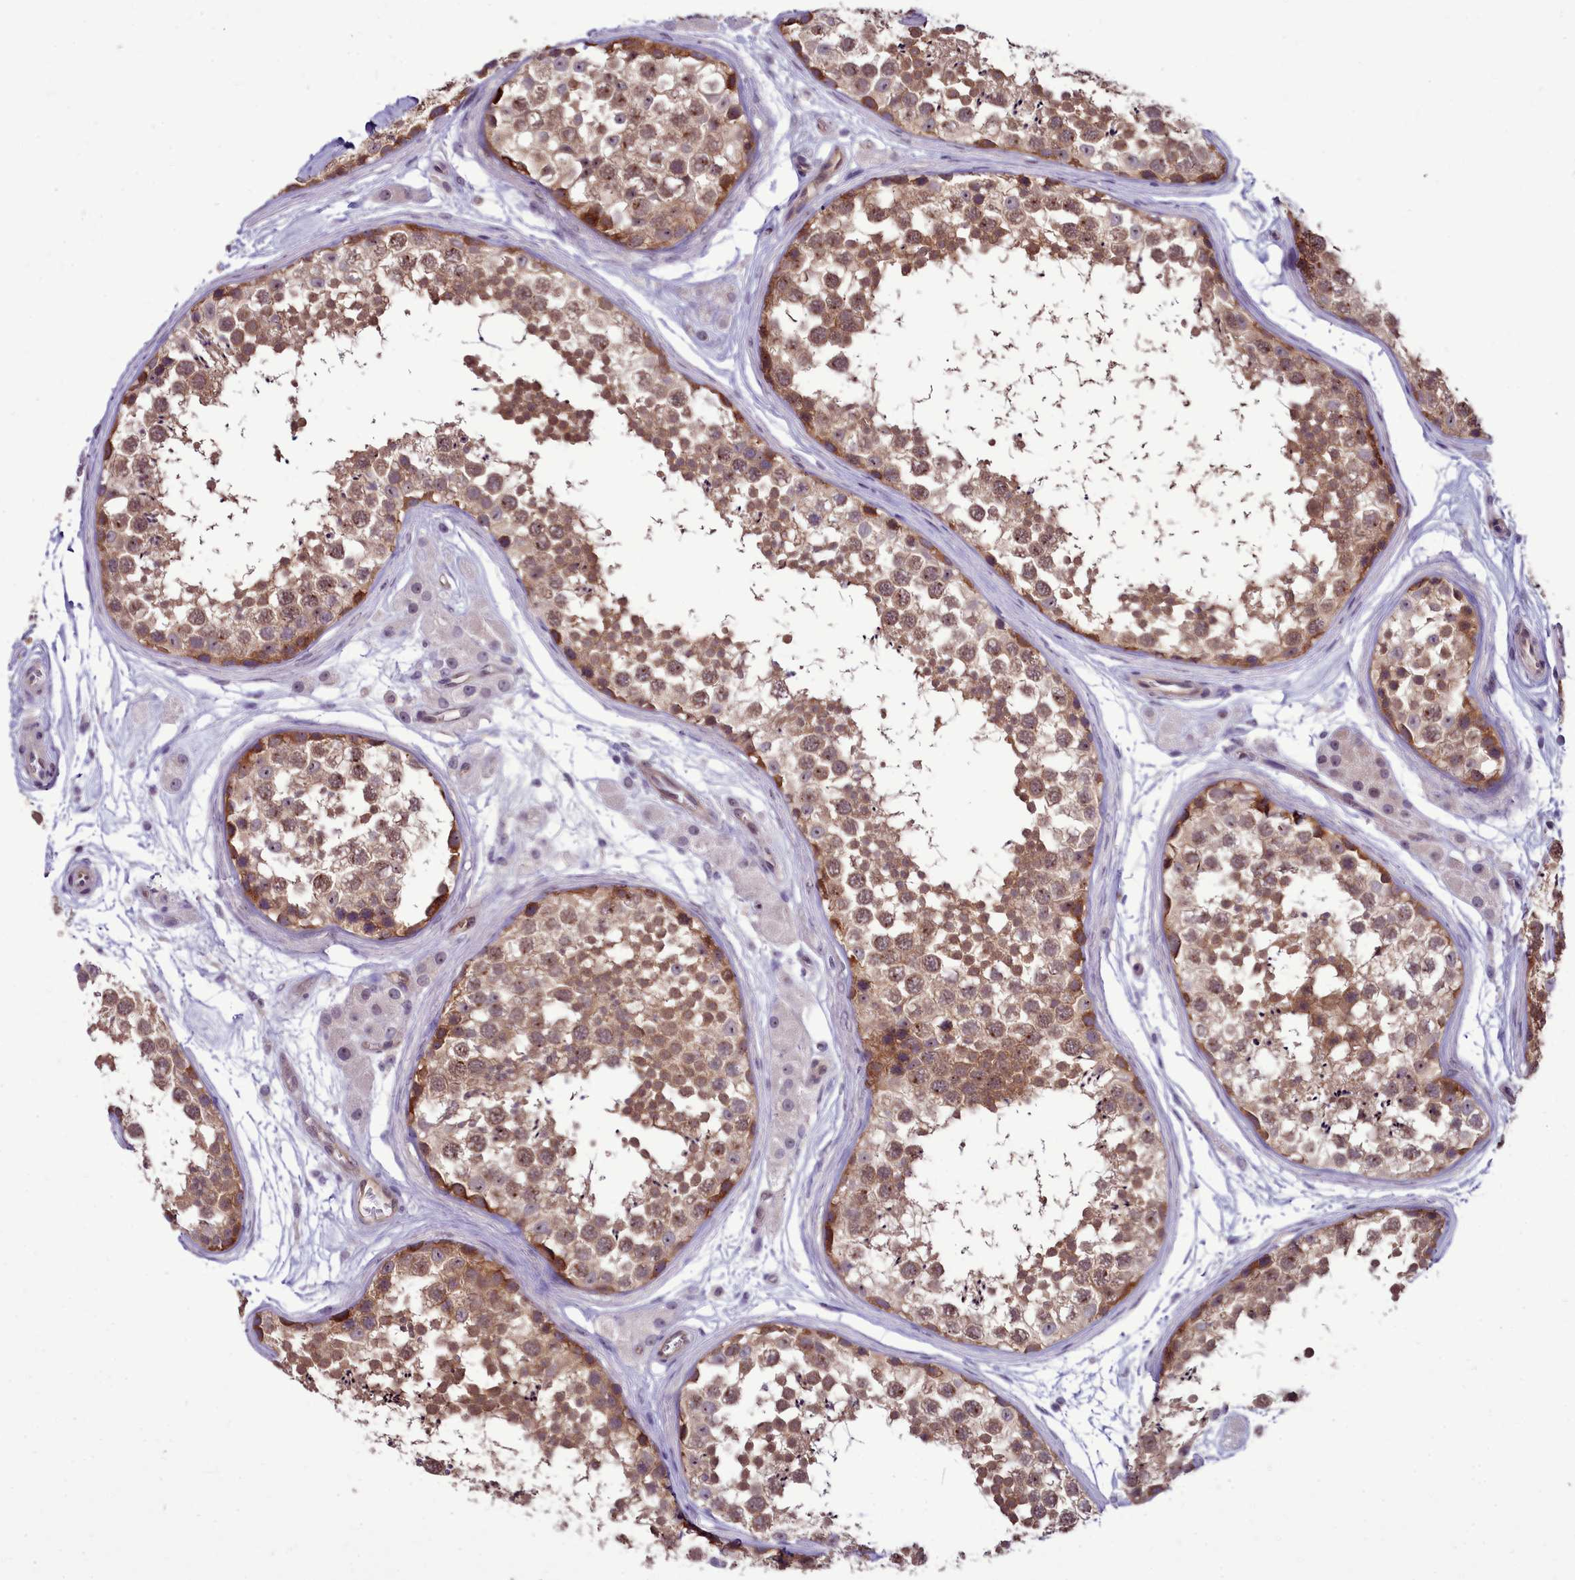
{"staining": {"intensity": "moderate", "quantity": ">75%", "location": "cytoplasmic/membranous,nuclear"}, "tissue": "testis", "cell_type": "Cells in seminiferous ducts", "image_type": "normal", "snomed": [{"axis": "morphology", "description": "Normal tissue, NOS"}, {"axis": "topography", "description": "Testis"}], "caption": "This is an image of IHC staining of unremarkable testis, which shows moderate positivity in the cytoplasmic/membranous,nuclear of cells in seminiferous ducts.", "gene": "BCAR1", "patient": {"sex": "male", "age": 56}}